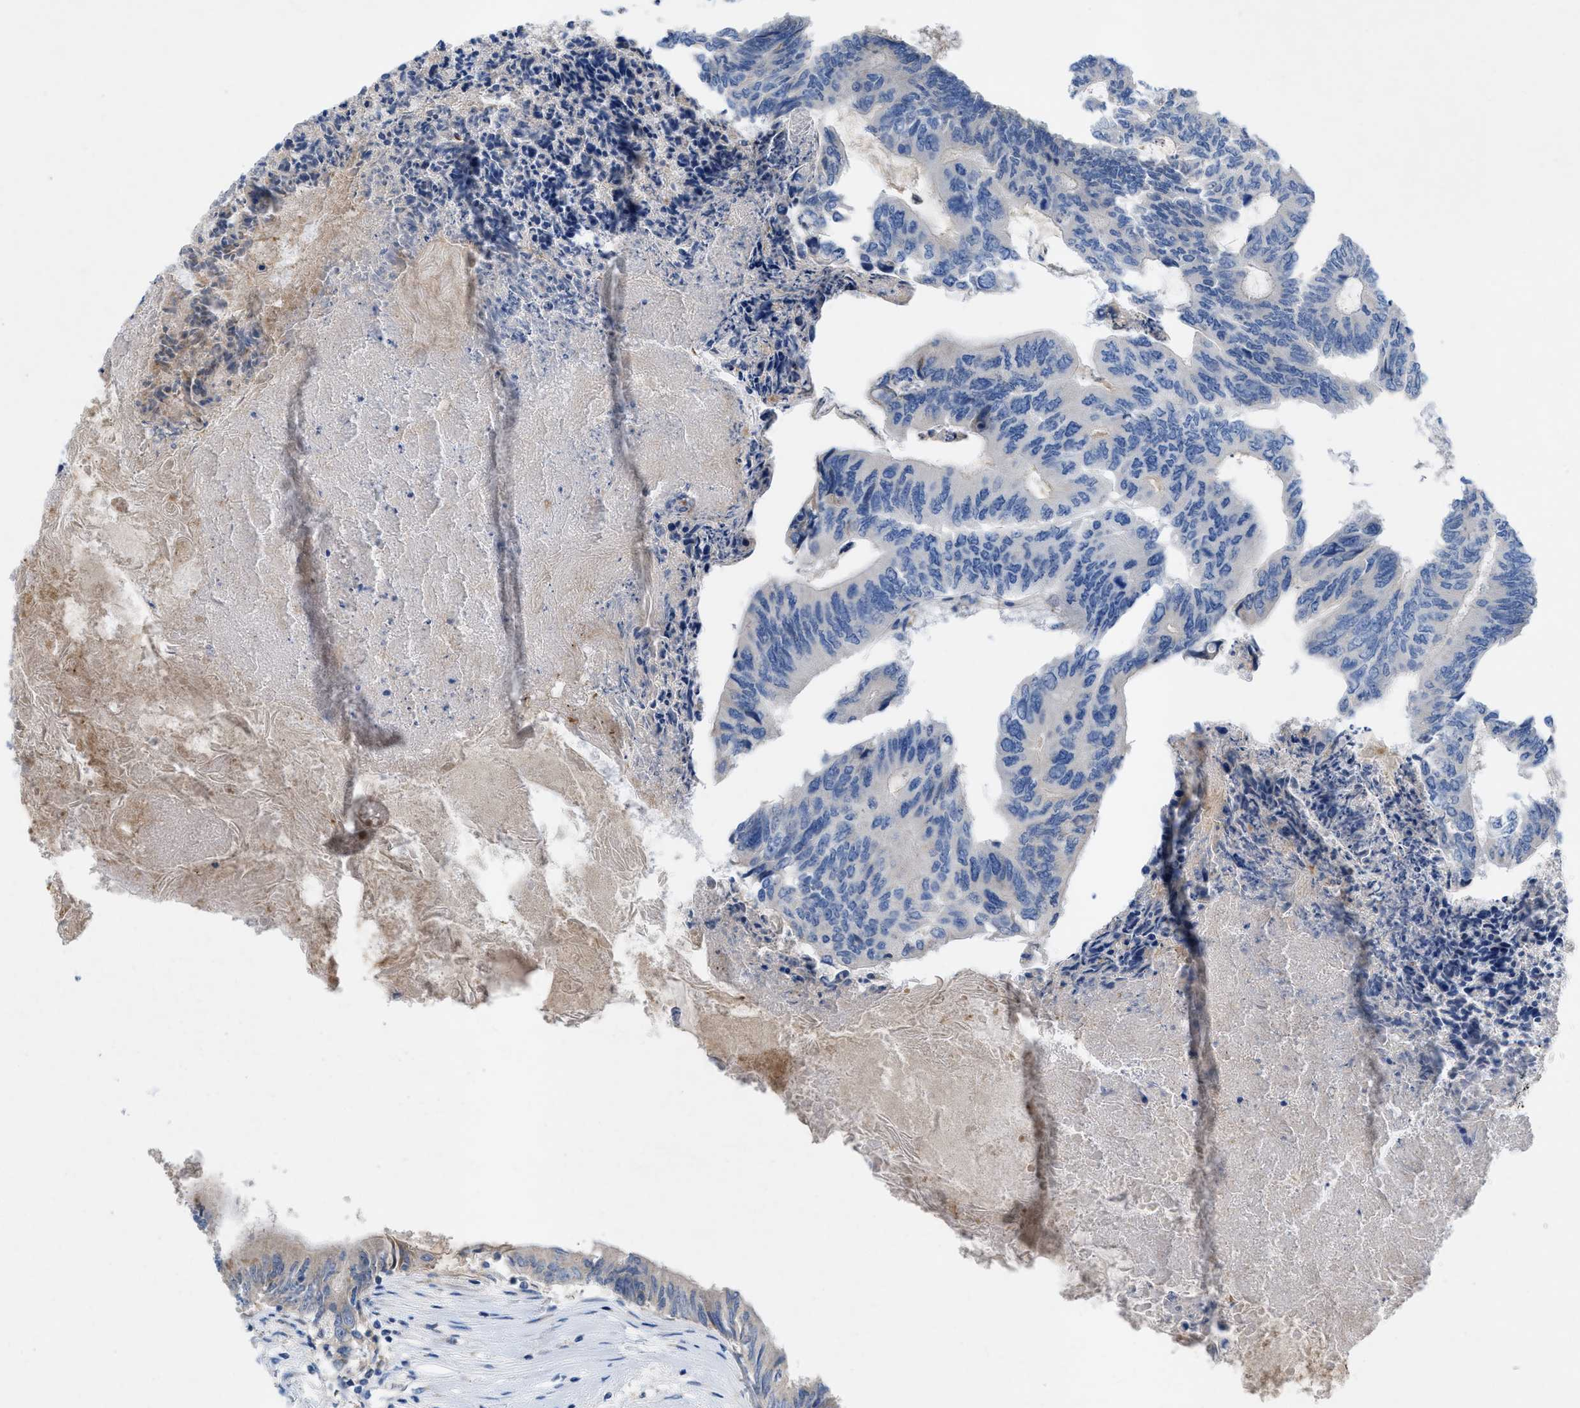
{"staining": {"intensity": "negative", "quantity": "none", "location": "none"}, "tissue": "colorectal cancer", "cell_type": "Tumor cells", "image_type": "cancer", "snomed": [{"axis": "morphology", "description": "Adenocarcinoma, NOS"}, {"axis": "topography", "description": "Rectum"}], "caption": "Tumor cells show no significant positivity in colorectal cancer (adenocarcinoma).", "gene": "PLPPR5", "patient": {"sex": "male", "age": 63}}